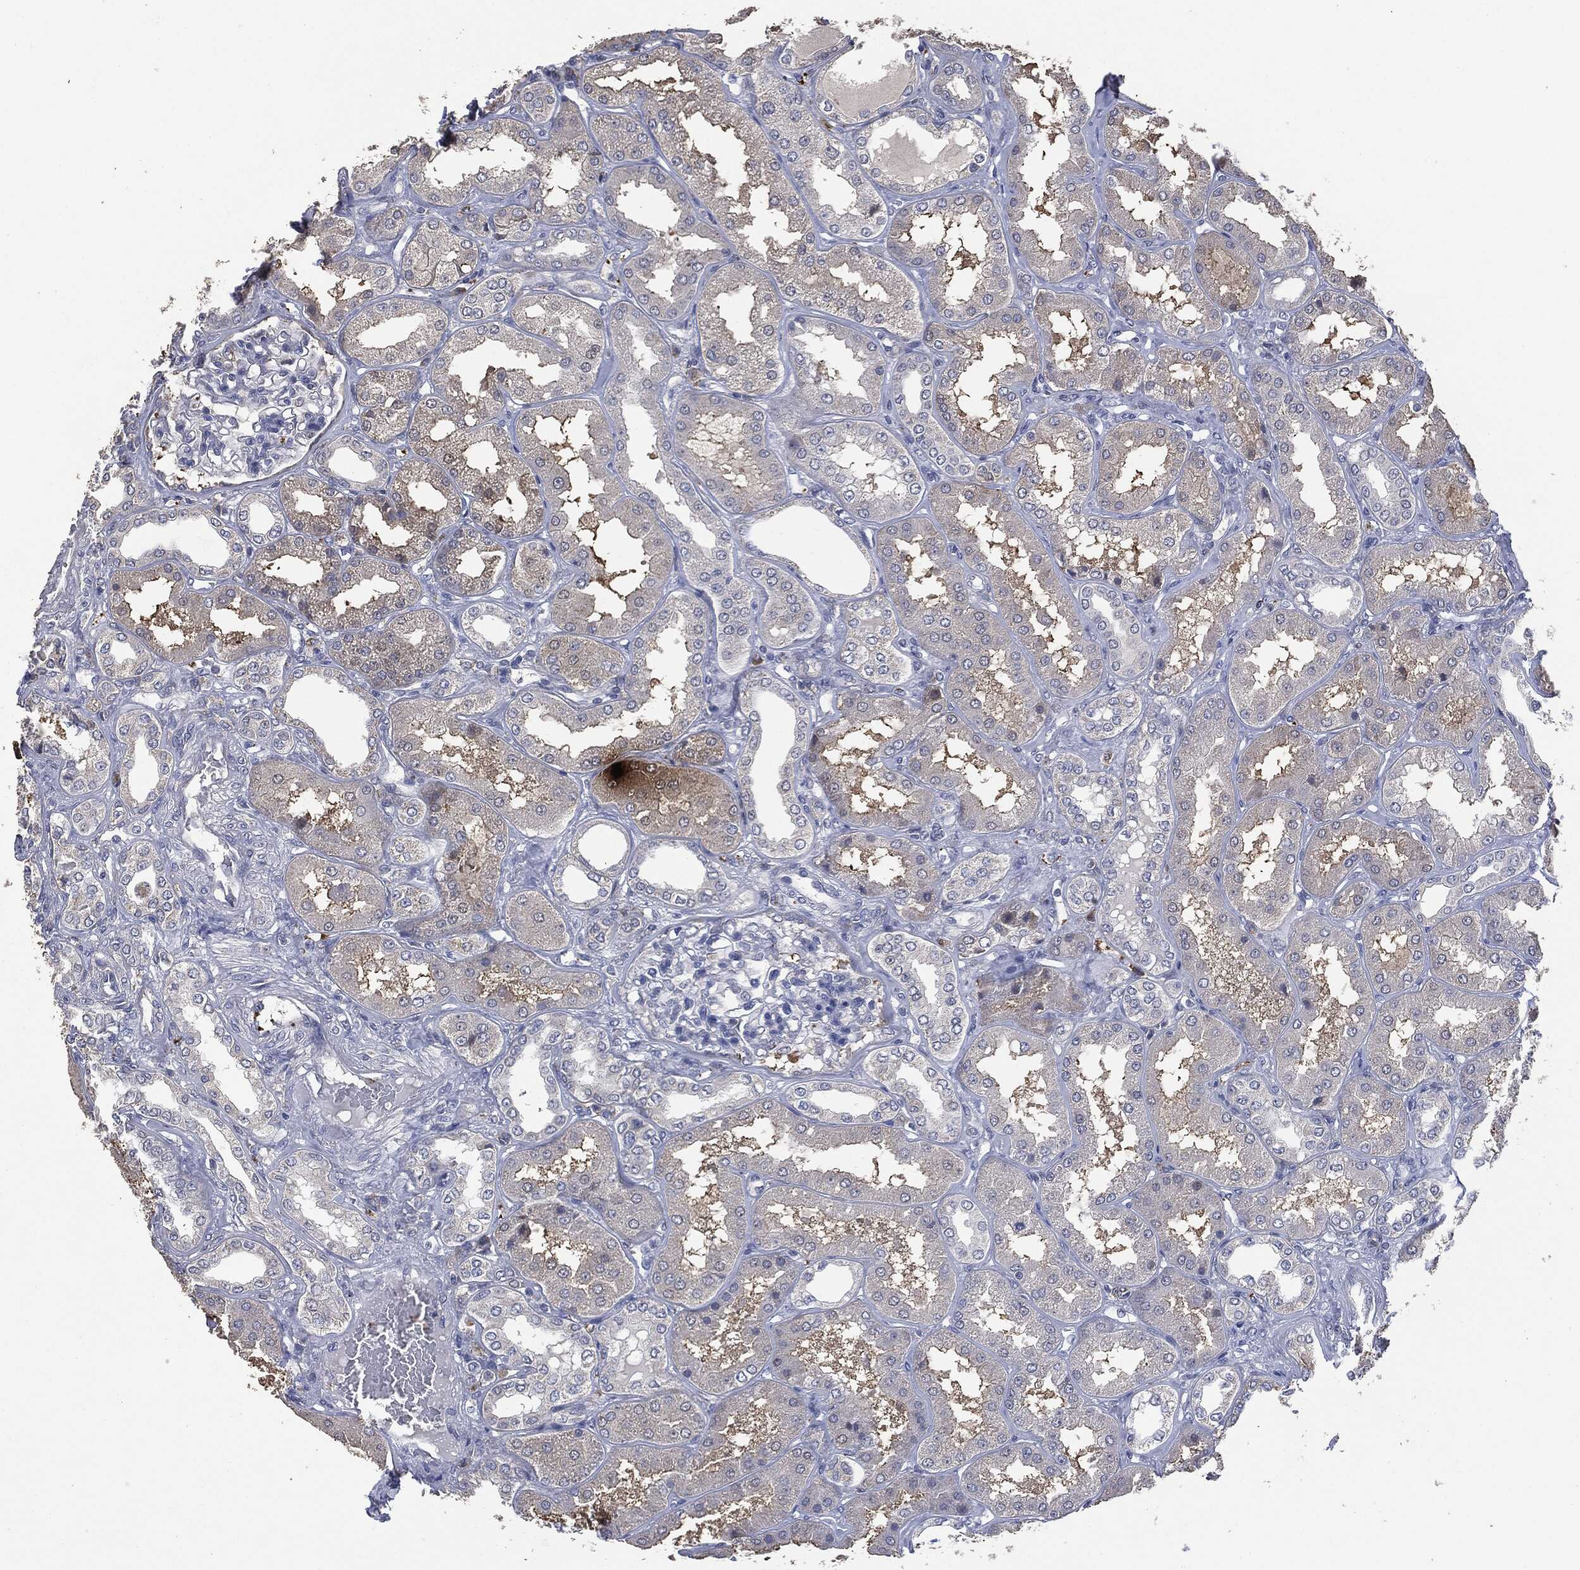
{"staining": {"intensity": "negative", "quantity": "none", "location": "none"}, "tissue": "kidney", "cell_type": "Cells in glomeruli", "image_type": "normal", "snomed": [{"axis": "morphology", "description": "Normal tissue, NOS"}, {"axis": "topography", "description": "Kidney"}], "caption": "Immunohistochemistry micrograph of unremarkable human kidney stained for a protein (brown), which shows no expression in cells in glomeruli.", "gene": "CD33", "patient": {"sex": "female", "age": 56}}